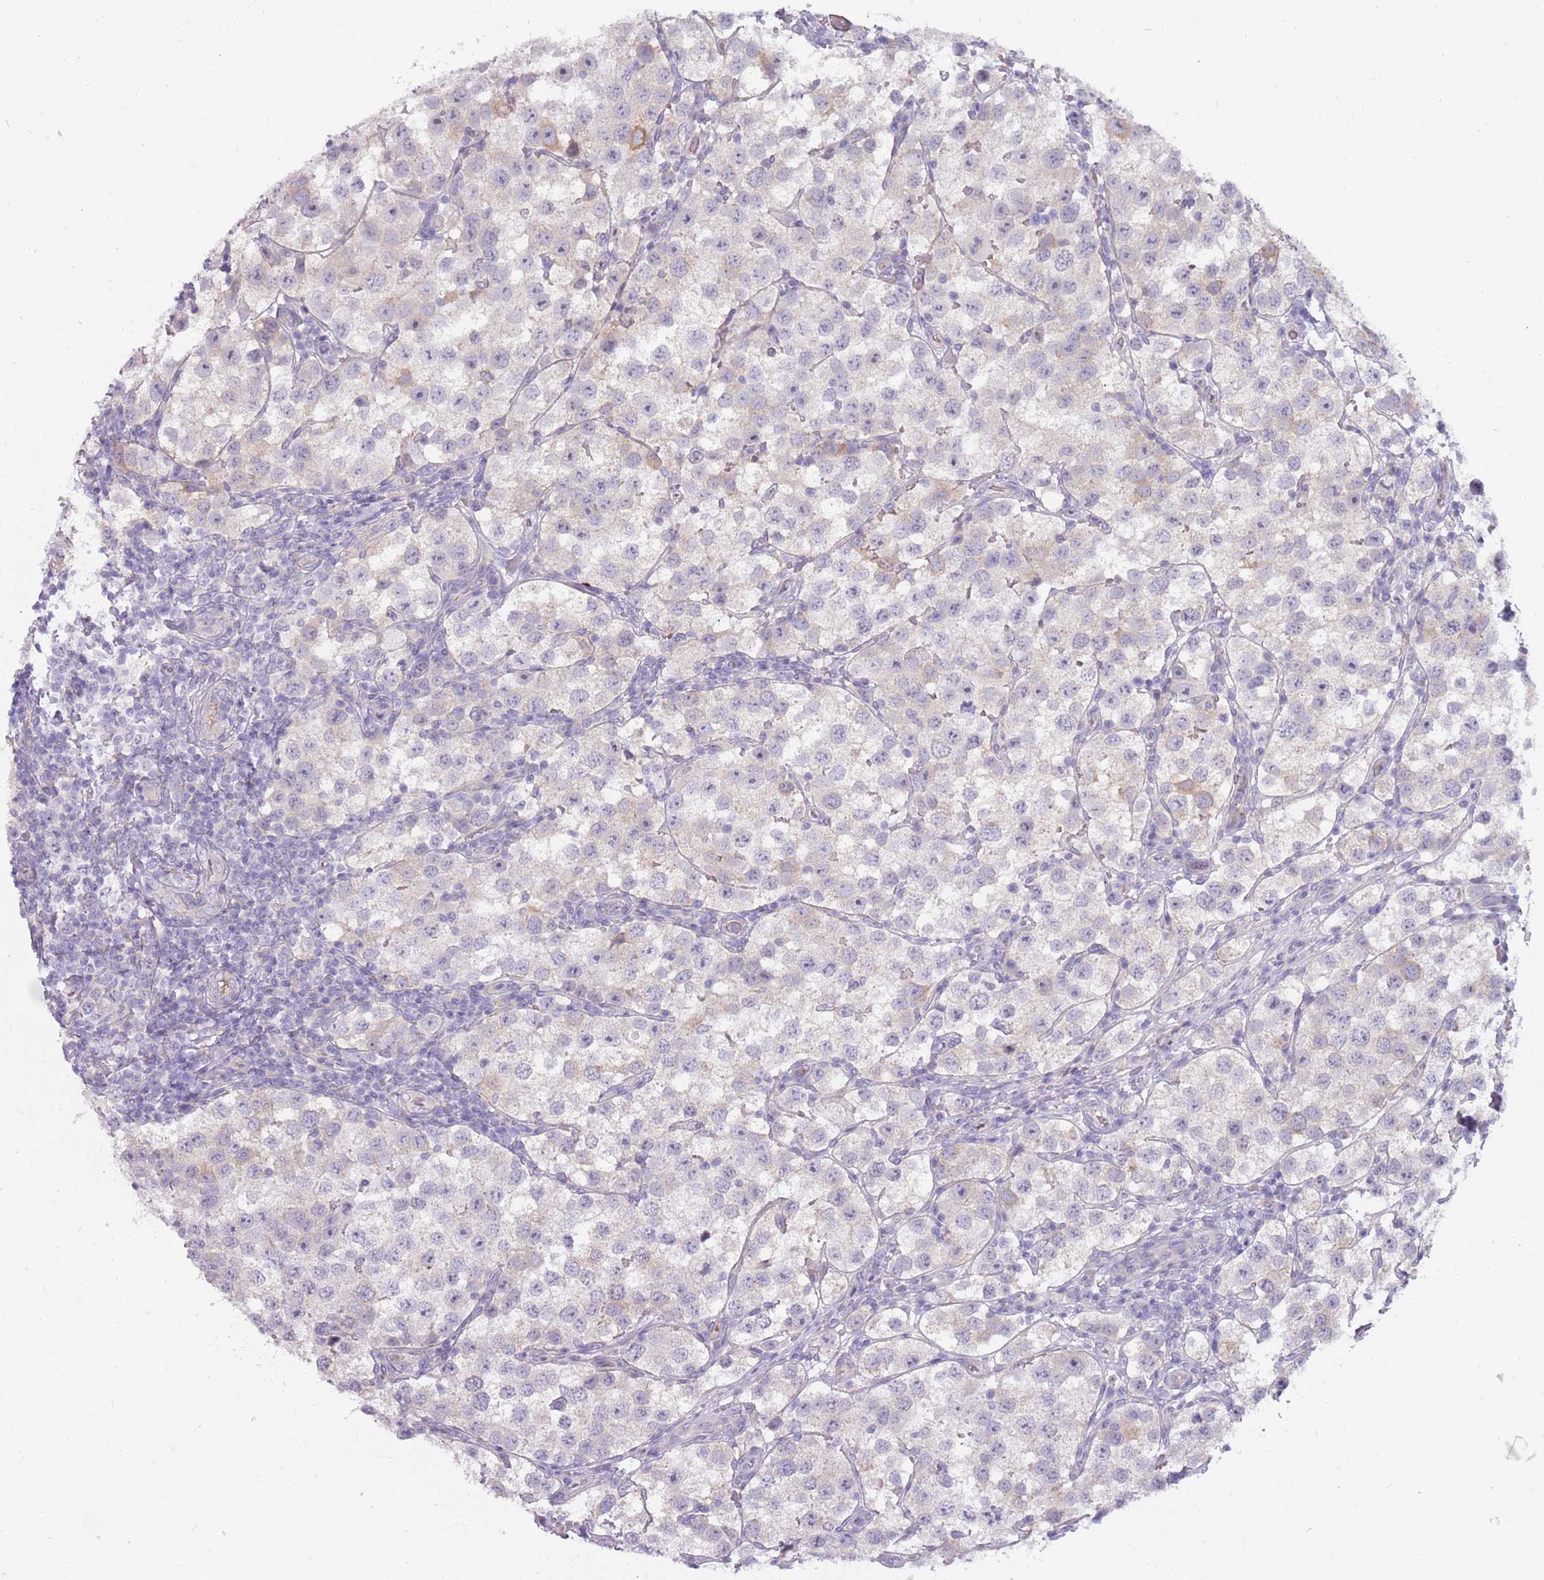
{"staining": {"intensity": "moderate", "quantity": "<25%", "location": "cytoplasmic/membranous"}, "tissue": "testis cancer", "cell_type": "Tumor cells", "image_type": "cancer", "snomed": [{"axis": "morphology", "description": "Seminoma, NOS"}, {"axis": "topography", "description": "Testis"}], "caption": "Human testis seminoma stained with a protein marker shows moderate staining in tumor cells.", "gene": "DDX4", "patient": {"sex": "male", "age": 37}}